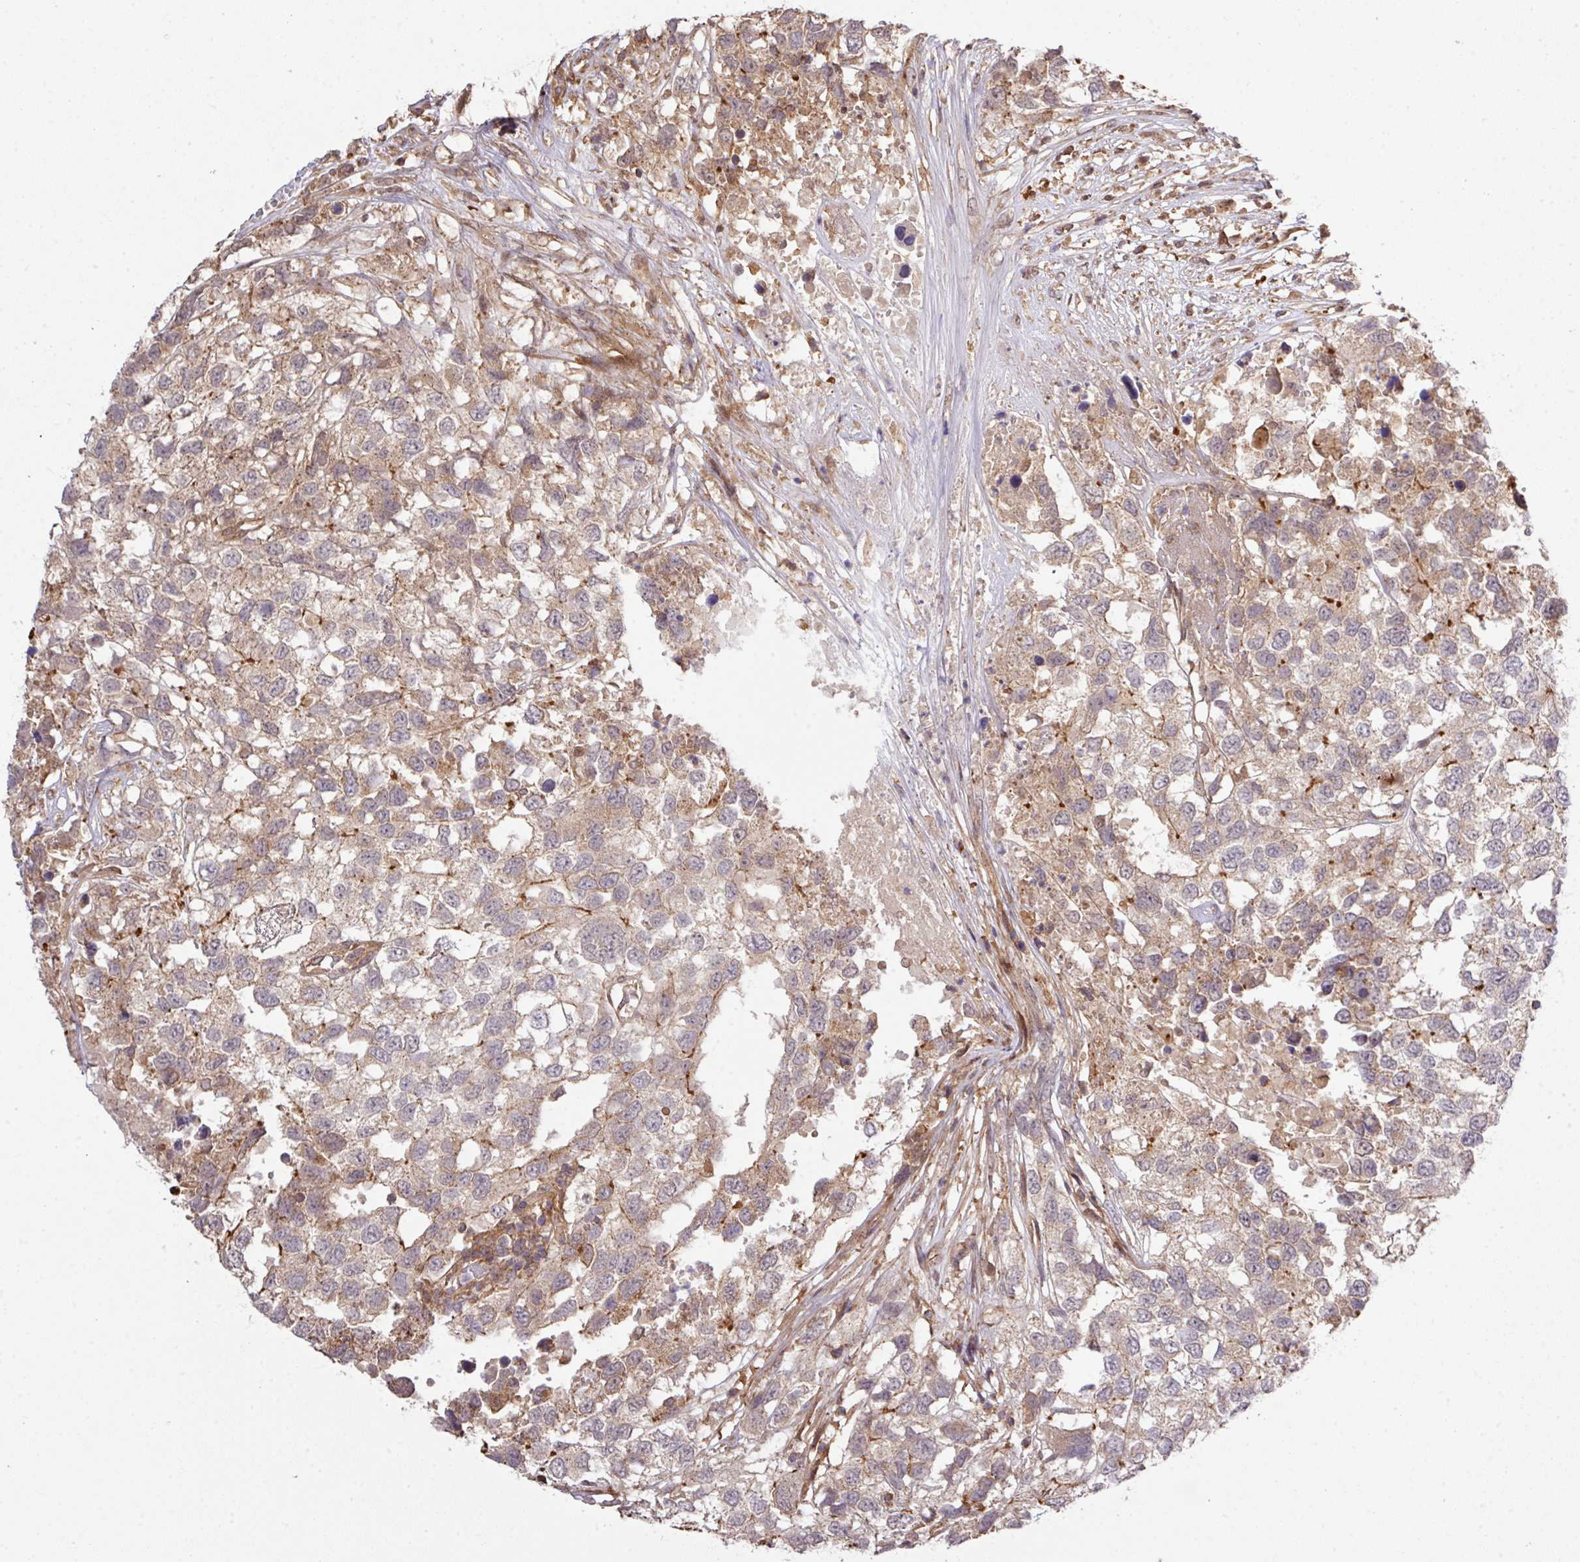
{"staining": {"intensity": "weak", "quantity": "<25%", "location": "cytoplasmic/membranous"}, "tissue": "testis cancer", "cell_type": "Tumor cells", "image_type": "cancer", "snomed": [{"axis": "morphology", "description": "Carcinoma, Embryonal, NOS"}, {"axis": "topography", "description": "Testis"}], "caption": "Testis cancer stained for a protein using IHC reveals no expression tumor cells.", "gene": "ARPIN", "patient": {"sex": "male", "age": 83}}